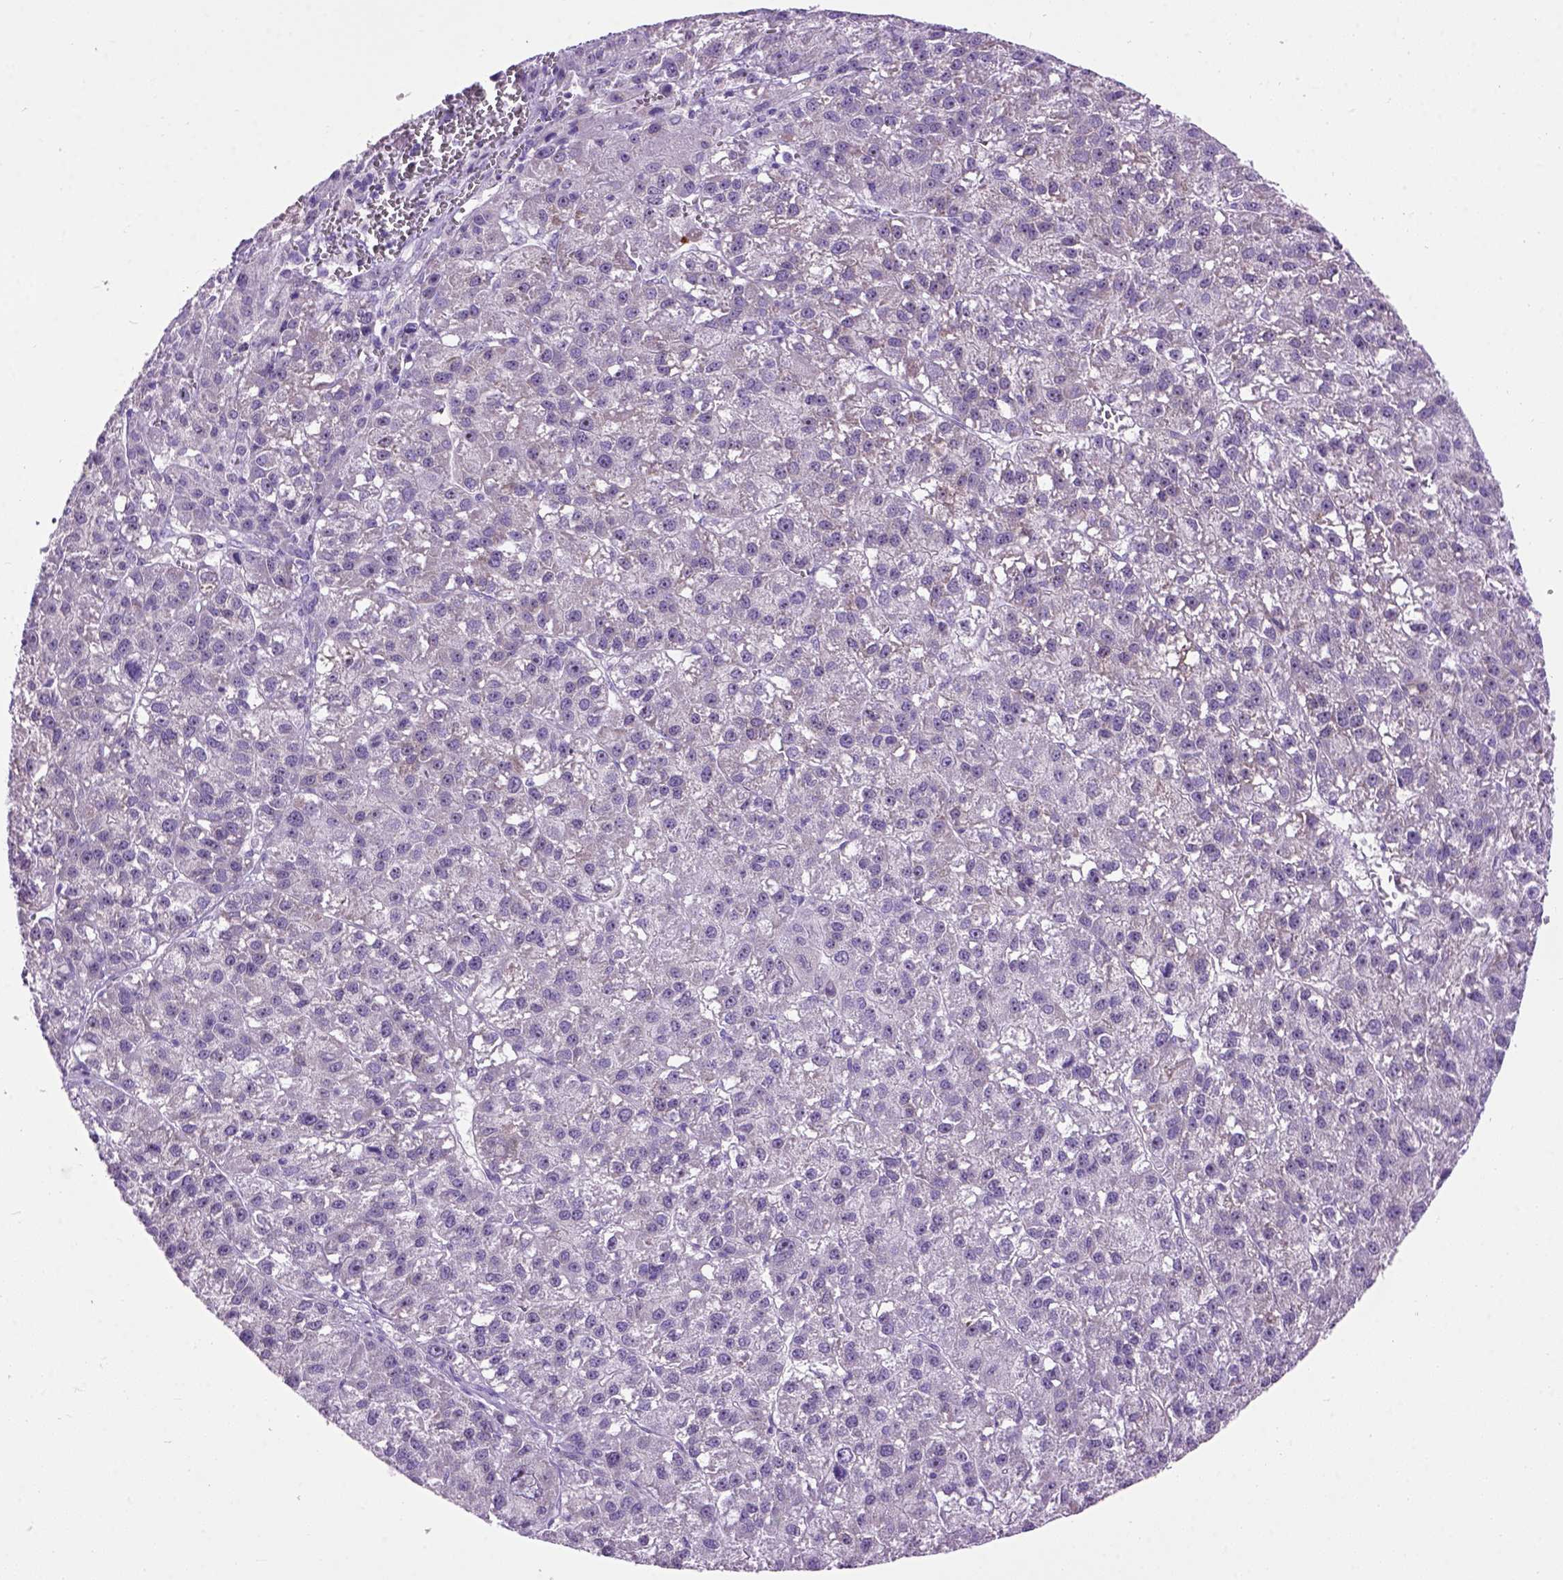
{"staining": {"intensity": "negative", "quantity": "none", "location": "none"}, "tissue": "liver cancer", "cell_type": "Tumor cells", "image_type": "cancer", "snomed": [{"axis": "morphology", "description": "Carcinoma, Hepatocellular, NOS"}, {"axis": "topography", "description": "Liver"}], "caption": "There is no significant staining in tumor cells of liver hepatocellular carcinoma. (DAB immunohistochemistry (IHC) with hematoxylin counter stain).", "gene": "MAPT", "patient": {"sex": "female", "age": 70}}